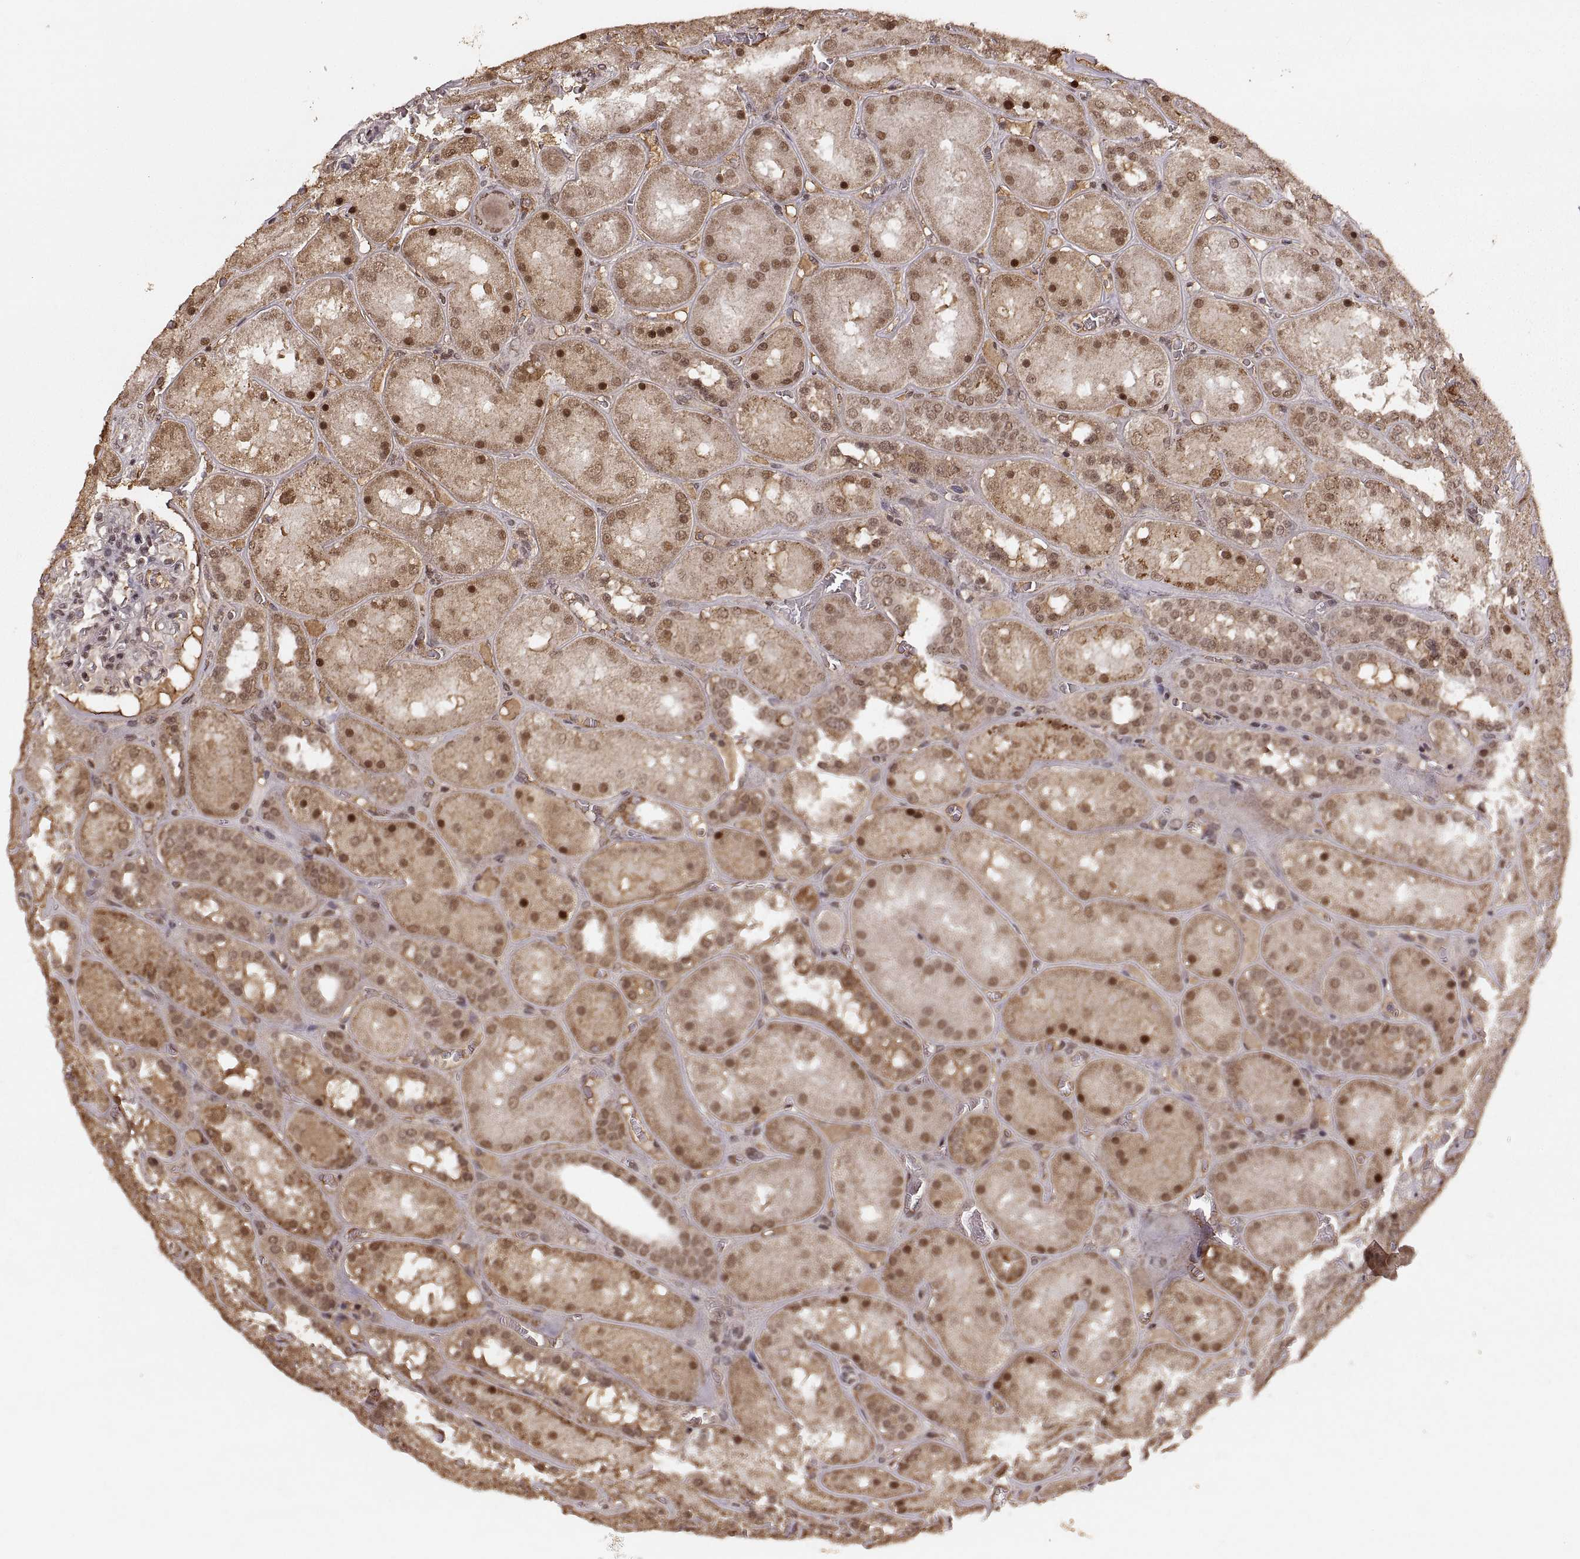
{"staining": {"intensity": "moderate", "quantity": "25%-75%", "location": "nuclear"}, "tissue": "kidney", "cell_type": "Cells in glomeruli", "image_type": "normal", "snomed": [{"axis": "morphology", "description": "Normal tissue, NOS"}, {"axis": "topography", "description": "Kidney"}], "caption": "DAB immunohistochemical staining of benign kidney reveals moderate nuclear protein expression in approximately 25%-75% of cells in glomeruli.", "gene": "RFT1", "patient": {"sex": "male", "age": 73}}